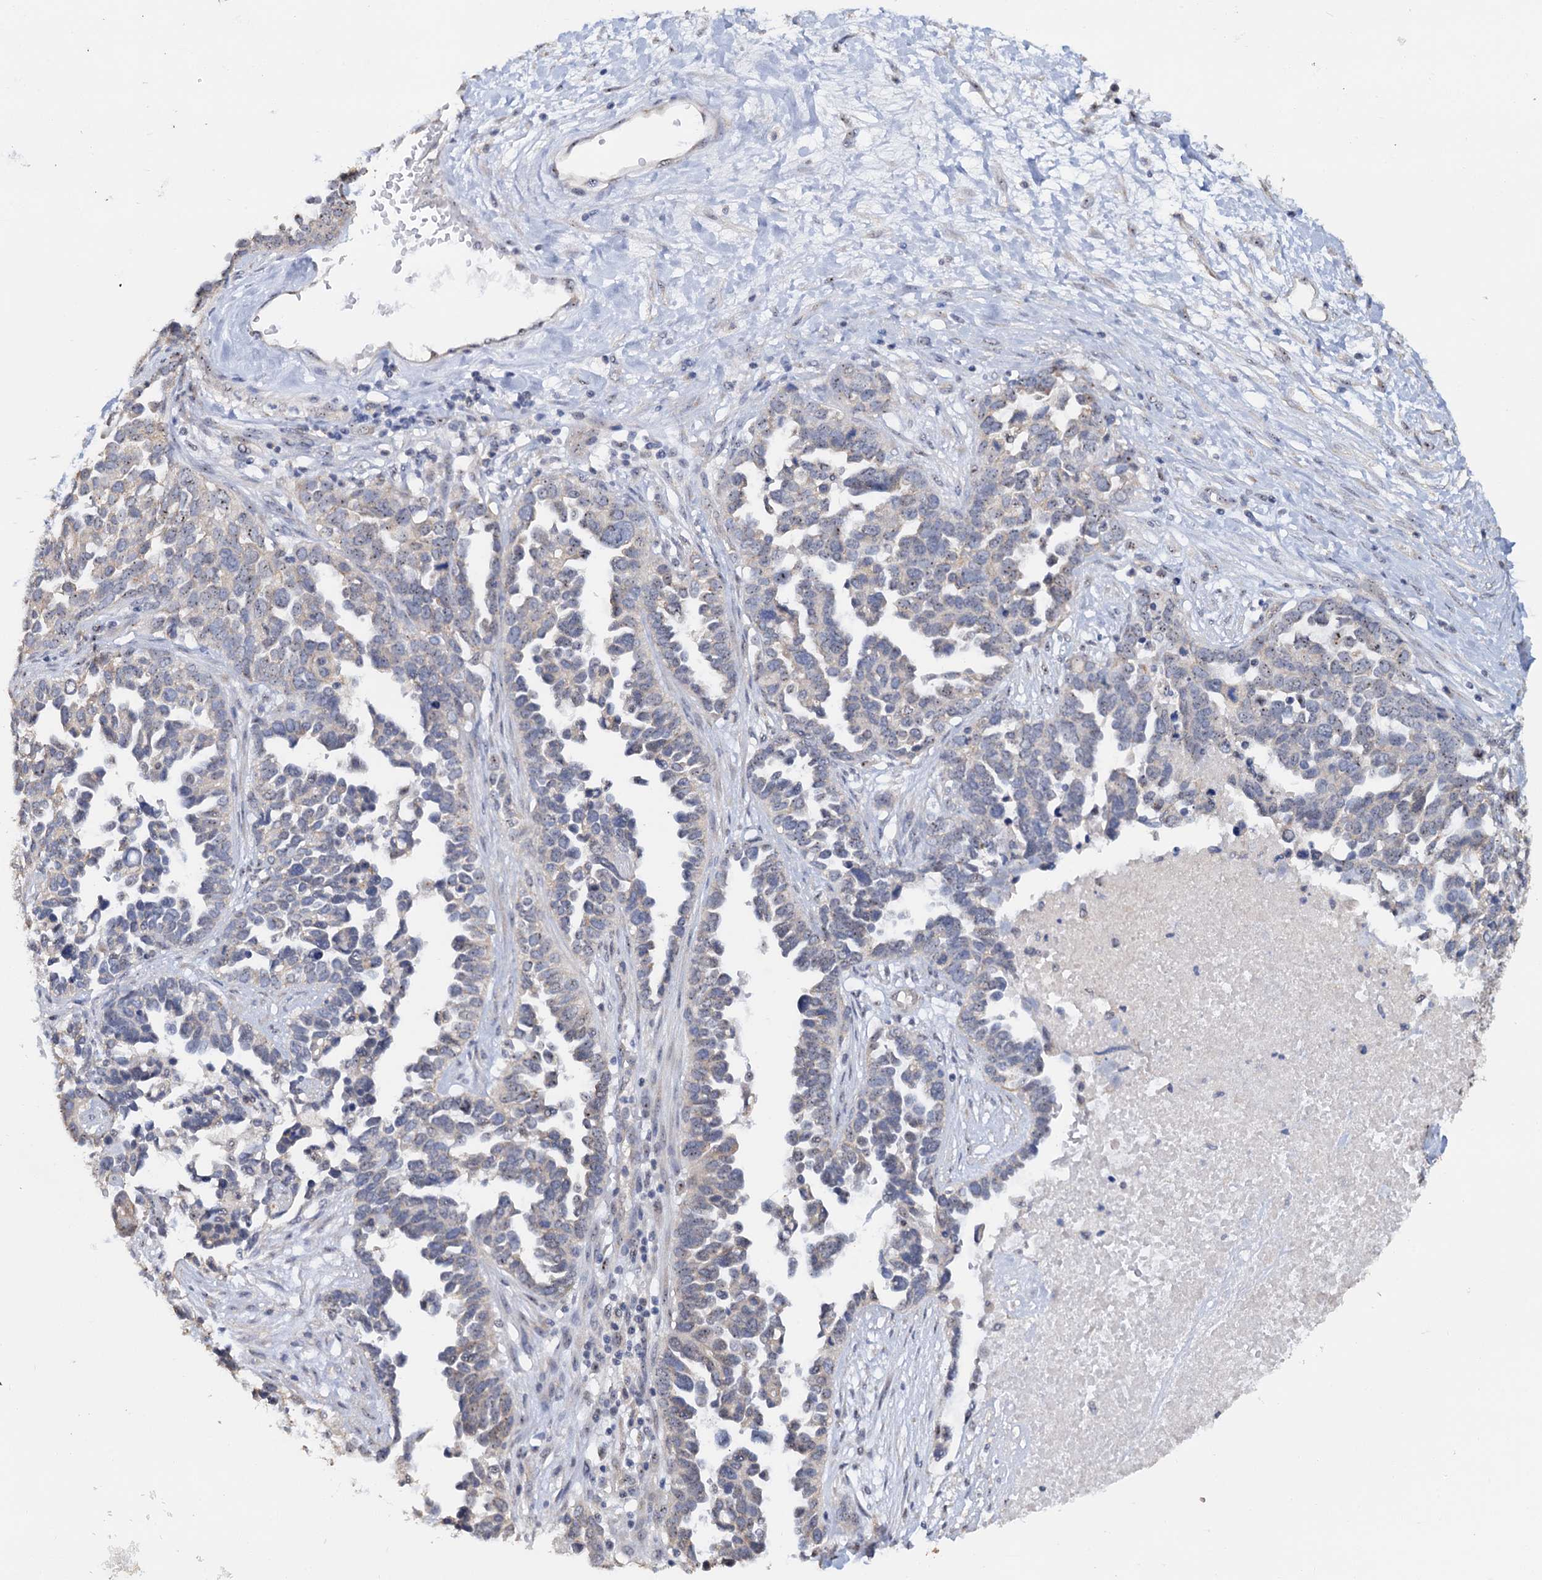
{"staining": {"intensity": "negative", "quantity": "none", "location": "none"}, "tissue": "ovarian cancer", "cell_type": "Tumor cells", "image_type": "cancer", "snomed": [{"axis": "morphology", "description": "Cystadenocarcinoma, serous, NOS"}, {"axis": "topography", "description": "Ovary"}], "caption": "Photomicrograph shows no protein expression in tumor cells of serous cystadenocarcinoma (ovarian) tissue.", "gene": "C2CD3", "patient": {"sex": "female", "age": 54}}